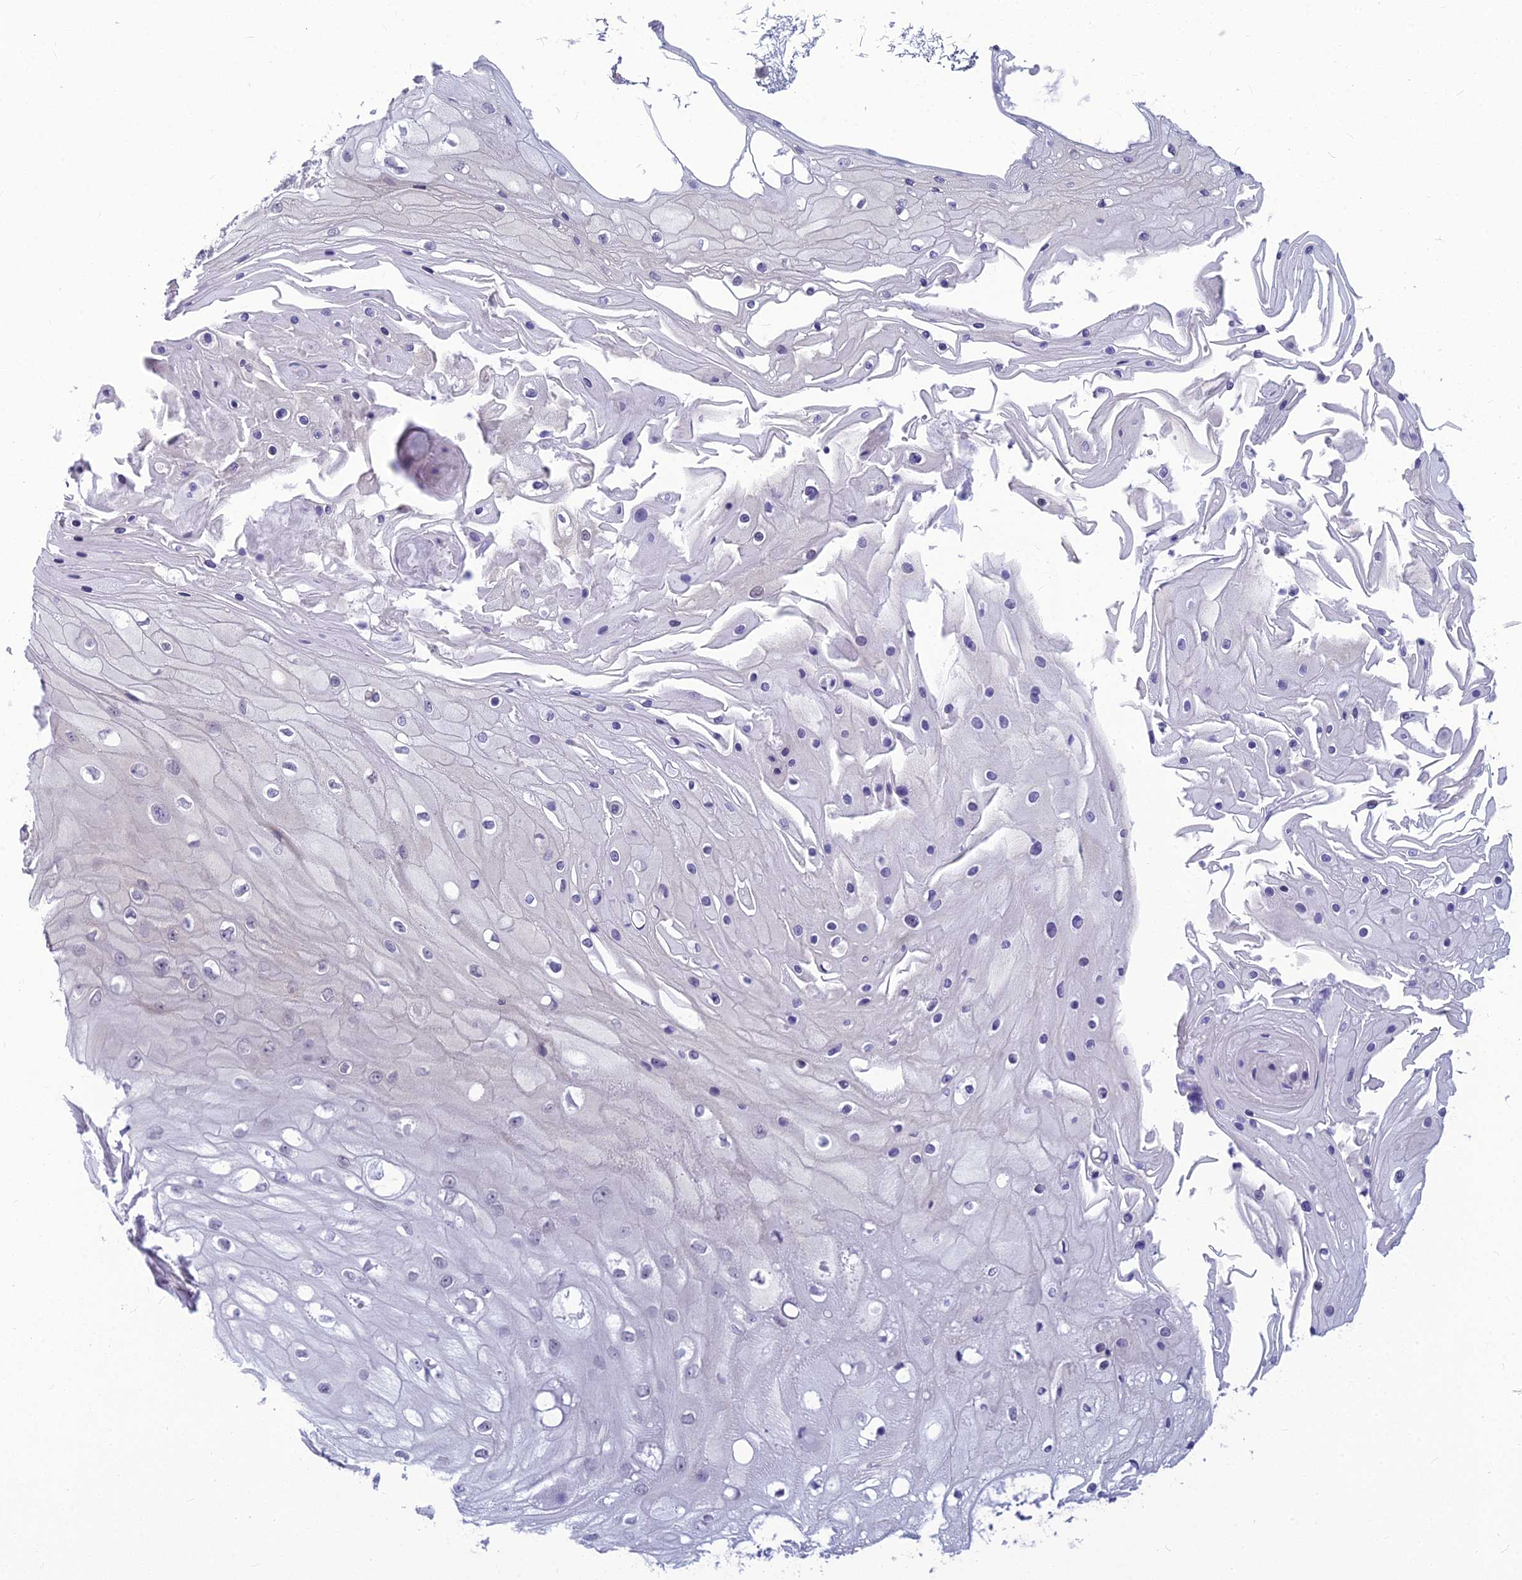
{"staining": {"intensity": "negative", "quantity": "none", "location": "none"}, "tissue": "skin cancer", "cell_type": "Tumor cells", "image_type": "cancer", "snomed": [{"axis": "morphology", "description": "Squamous cell carcinoma, NOS"}, {"axis": "topography", "description": "Skin"}], "caption": "Immunohistochemical staining of human squamous cell carcinoma (skin) shows no significant staining in tumor cells. The staining was performed using DAB (3,3'-diaminobenzidine) to visualize the protein expression in brown, while the nuclei were stained in blue with hematoxylin (Magnification: 20x).", "gene": "RGL3", "patient": {"sex": "male", "age": 70}}